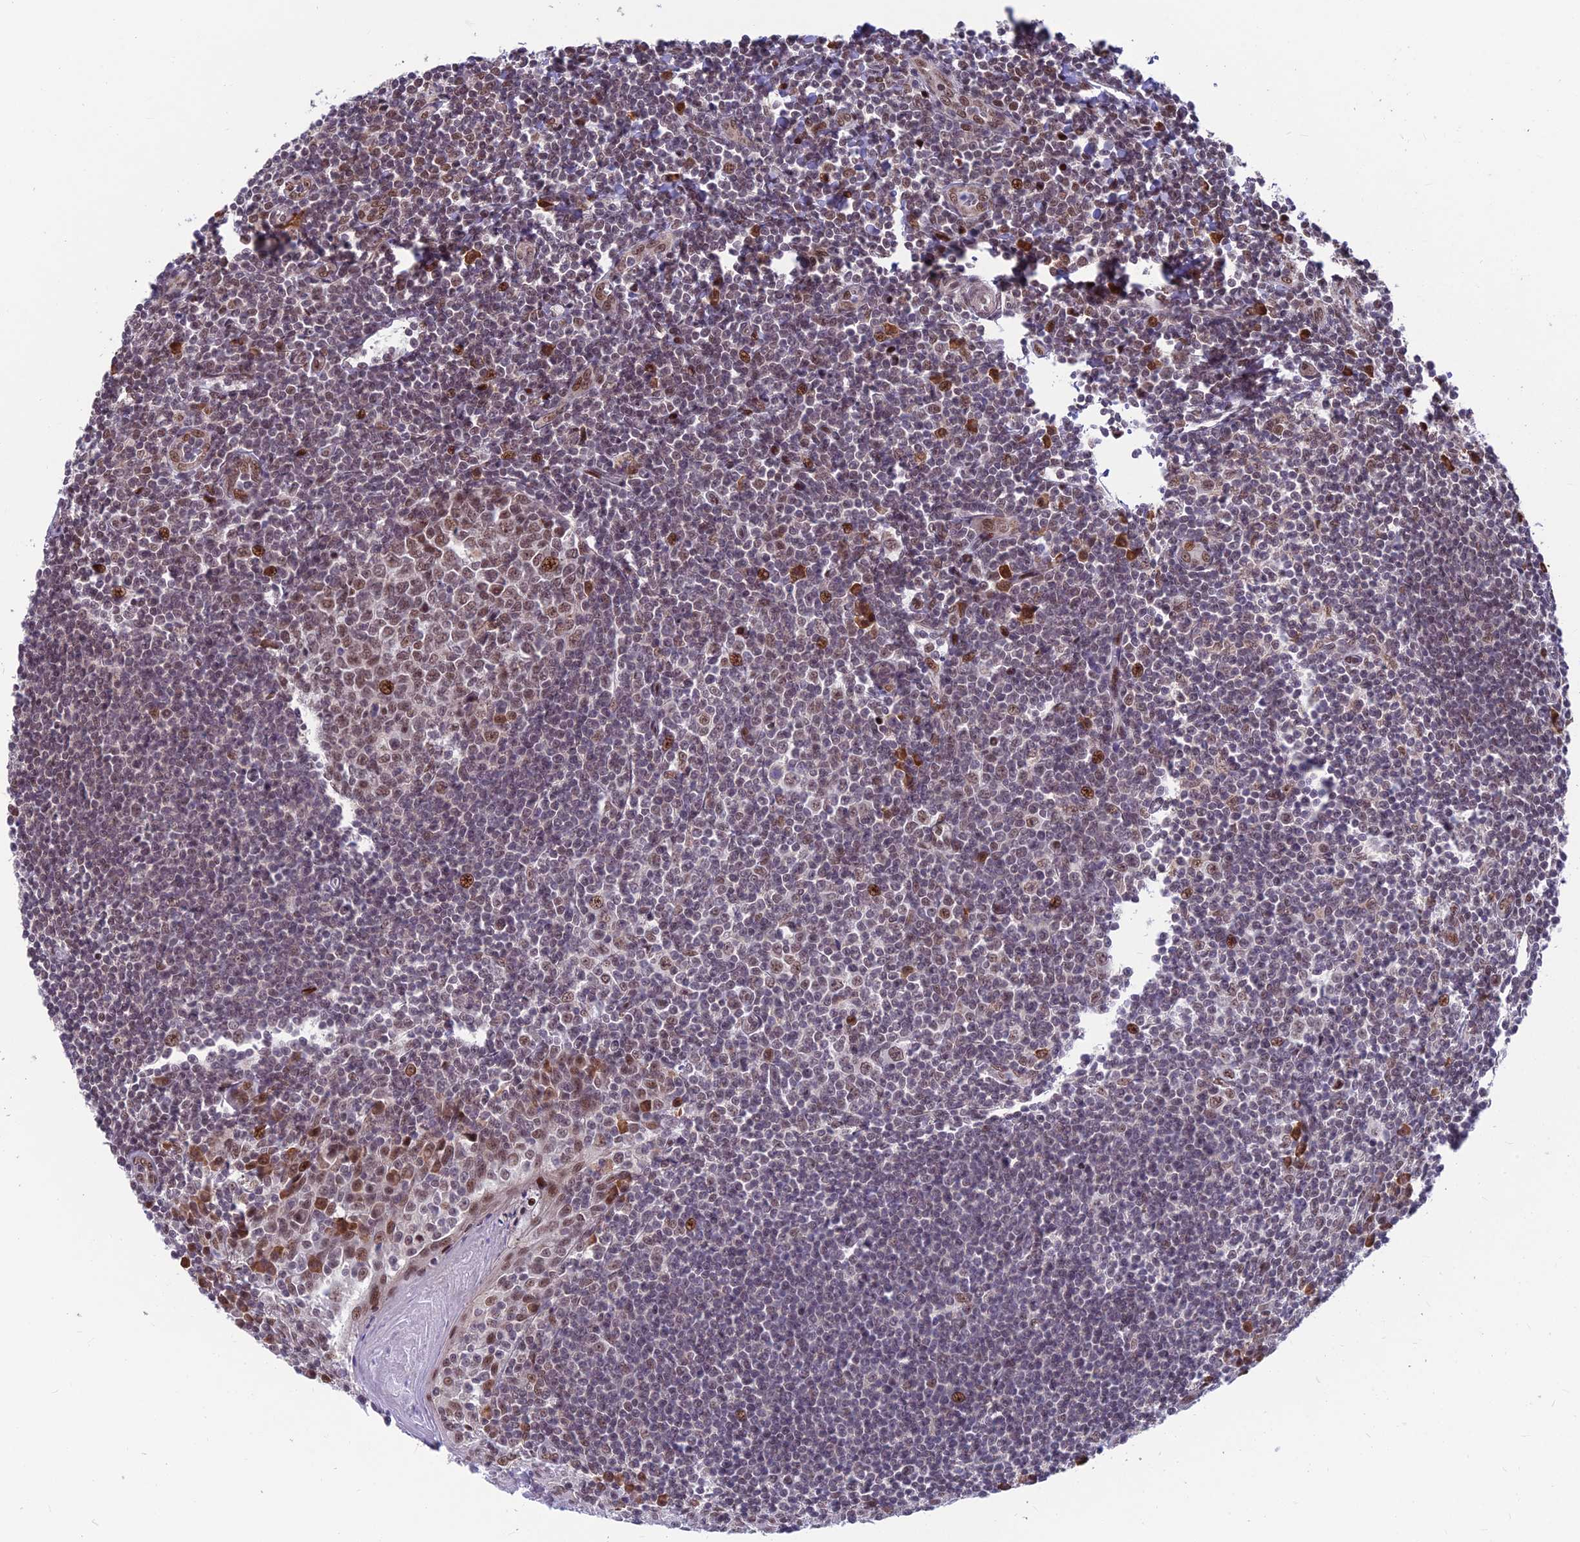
{"staining": {"intensity": "weak", "quantity": ">75%", "location": "nuclear"}, "tissue": "tonsil", "cell_type": "Germinal center cells", "image_type": "normal", "snomed": [{"axis": "morphology", "description": "Normal tissue, NOS"}, {"axis": "topography", "description": "Tonsil"}], "caption": "A photomicrograph of human tonsil stained for a protein exhibits weak nuclear brown staining in germinal center cells.", "gene": "KIAA1191", "patient": {"sex": "male", "age": 27}}